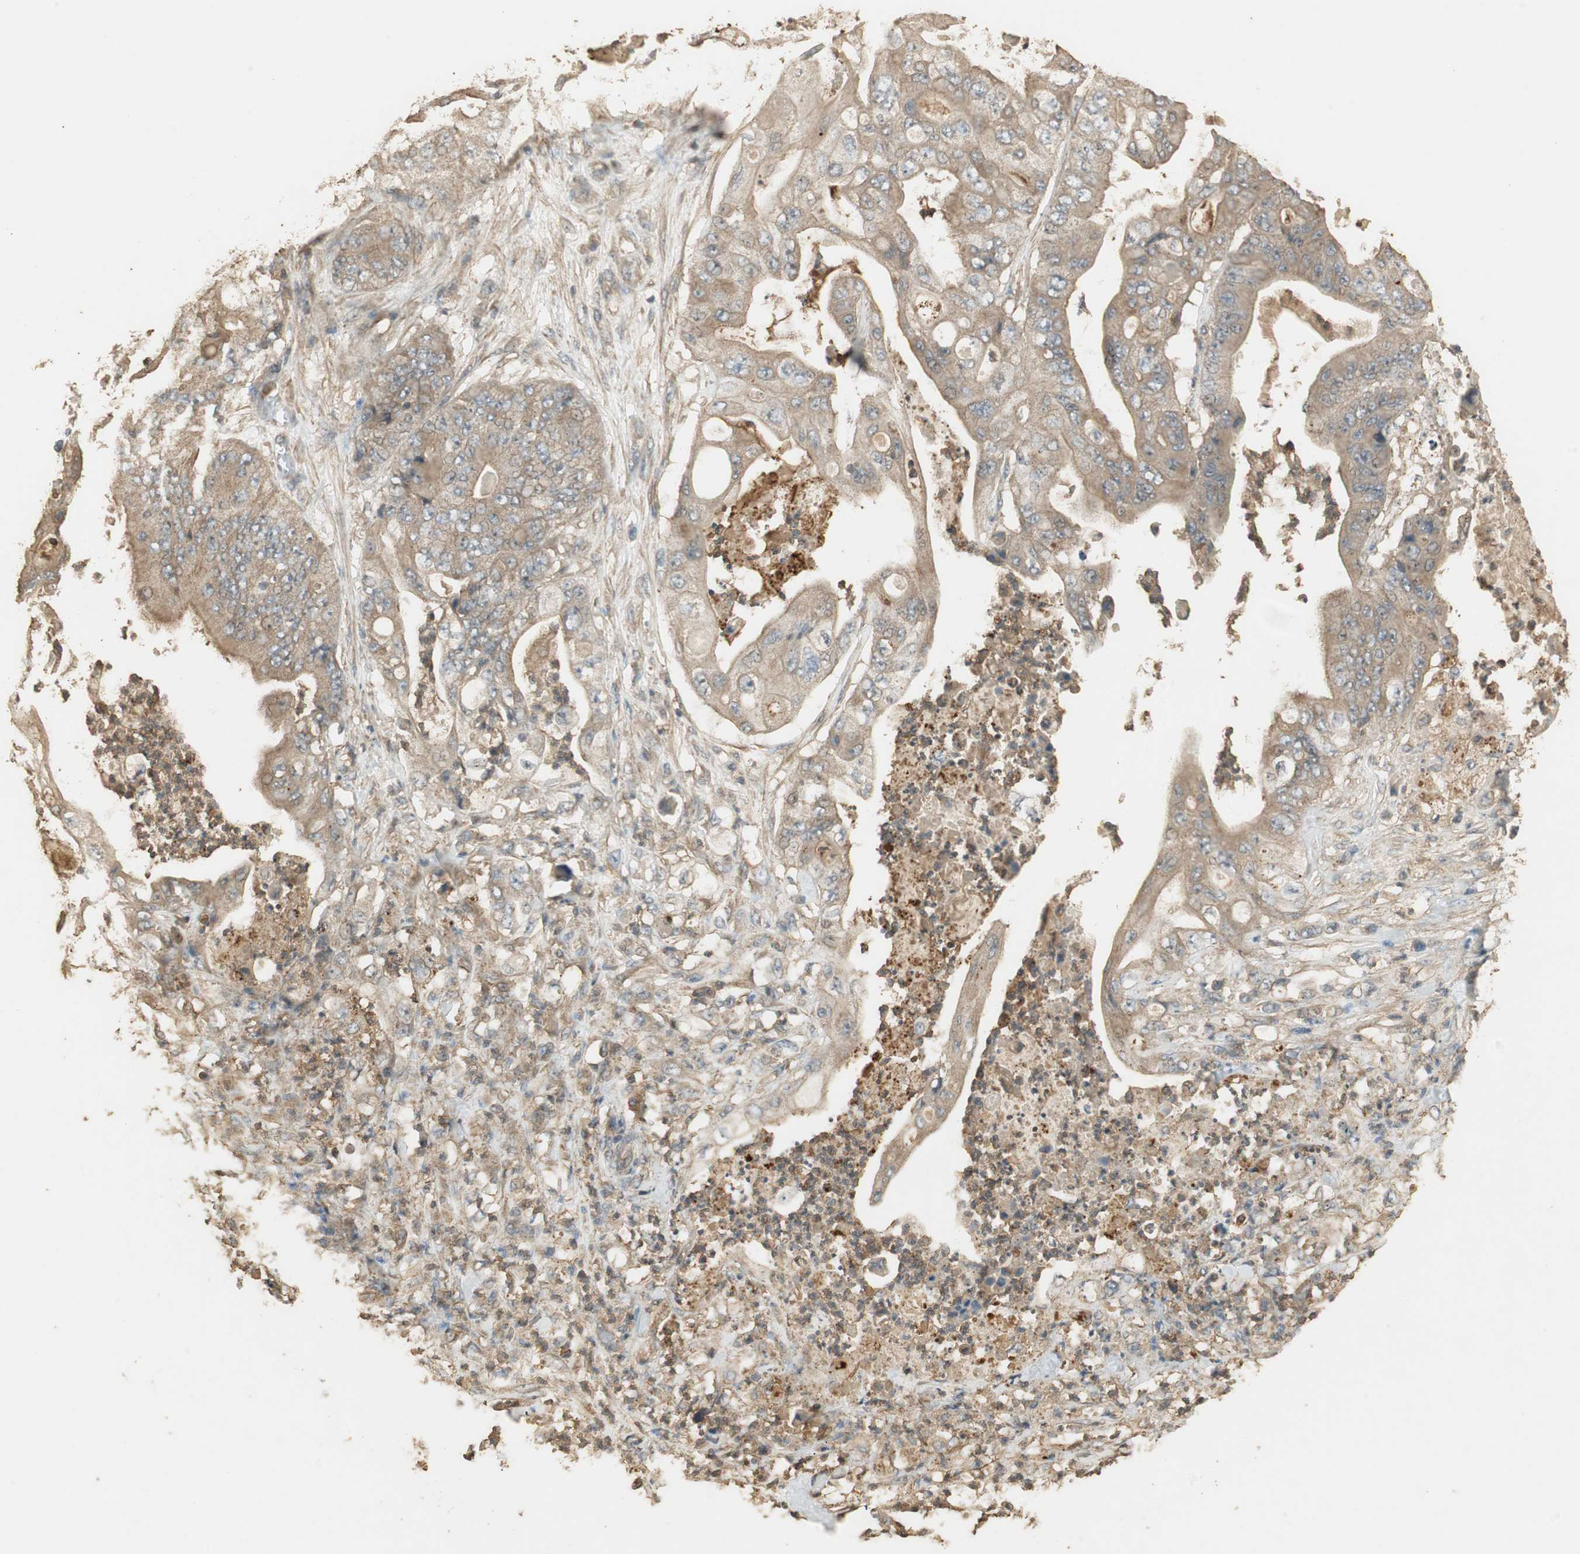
{"staining": {"intensity": "moderate", "quantity": ">75%", "location": "cytoplasmic/membranous"}, "tissue": "stomach cancer", "cell_type": "Tumor cells", "image_type": "cancer", "snomed": [{"axis": "morphology", "description": "Adenocarcinoma, NOS"}, {"axis": "topography", "description": "Stomach"}], "caption": "High-magnification brightfield microscopy of stomach cancer stained with DAB (3,3'-diaminobenzidine) (brown) and counterstained with hematoxylin (blue). tumor cells exhibit moderate cytoplasmic/membranous staining is identified in approximately>75% of cells.", "gene": "USP2", "patient": {"sex": "female", "age": 73}}